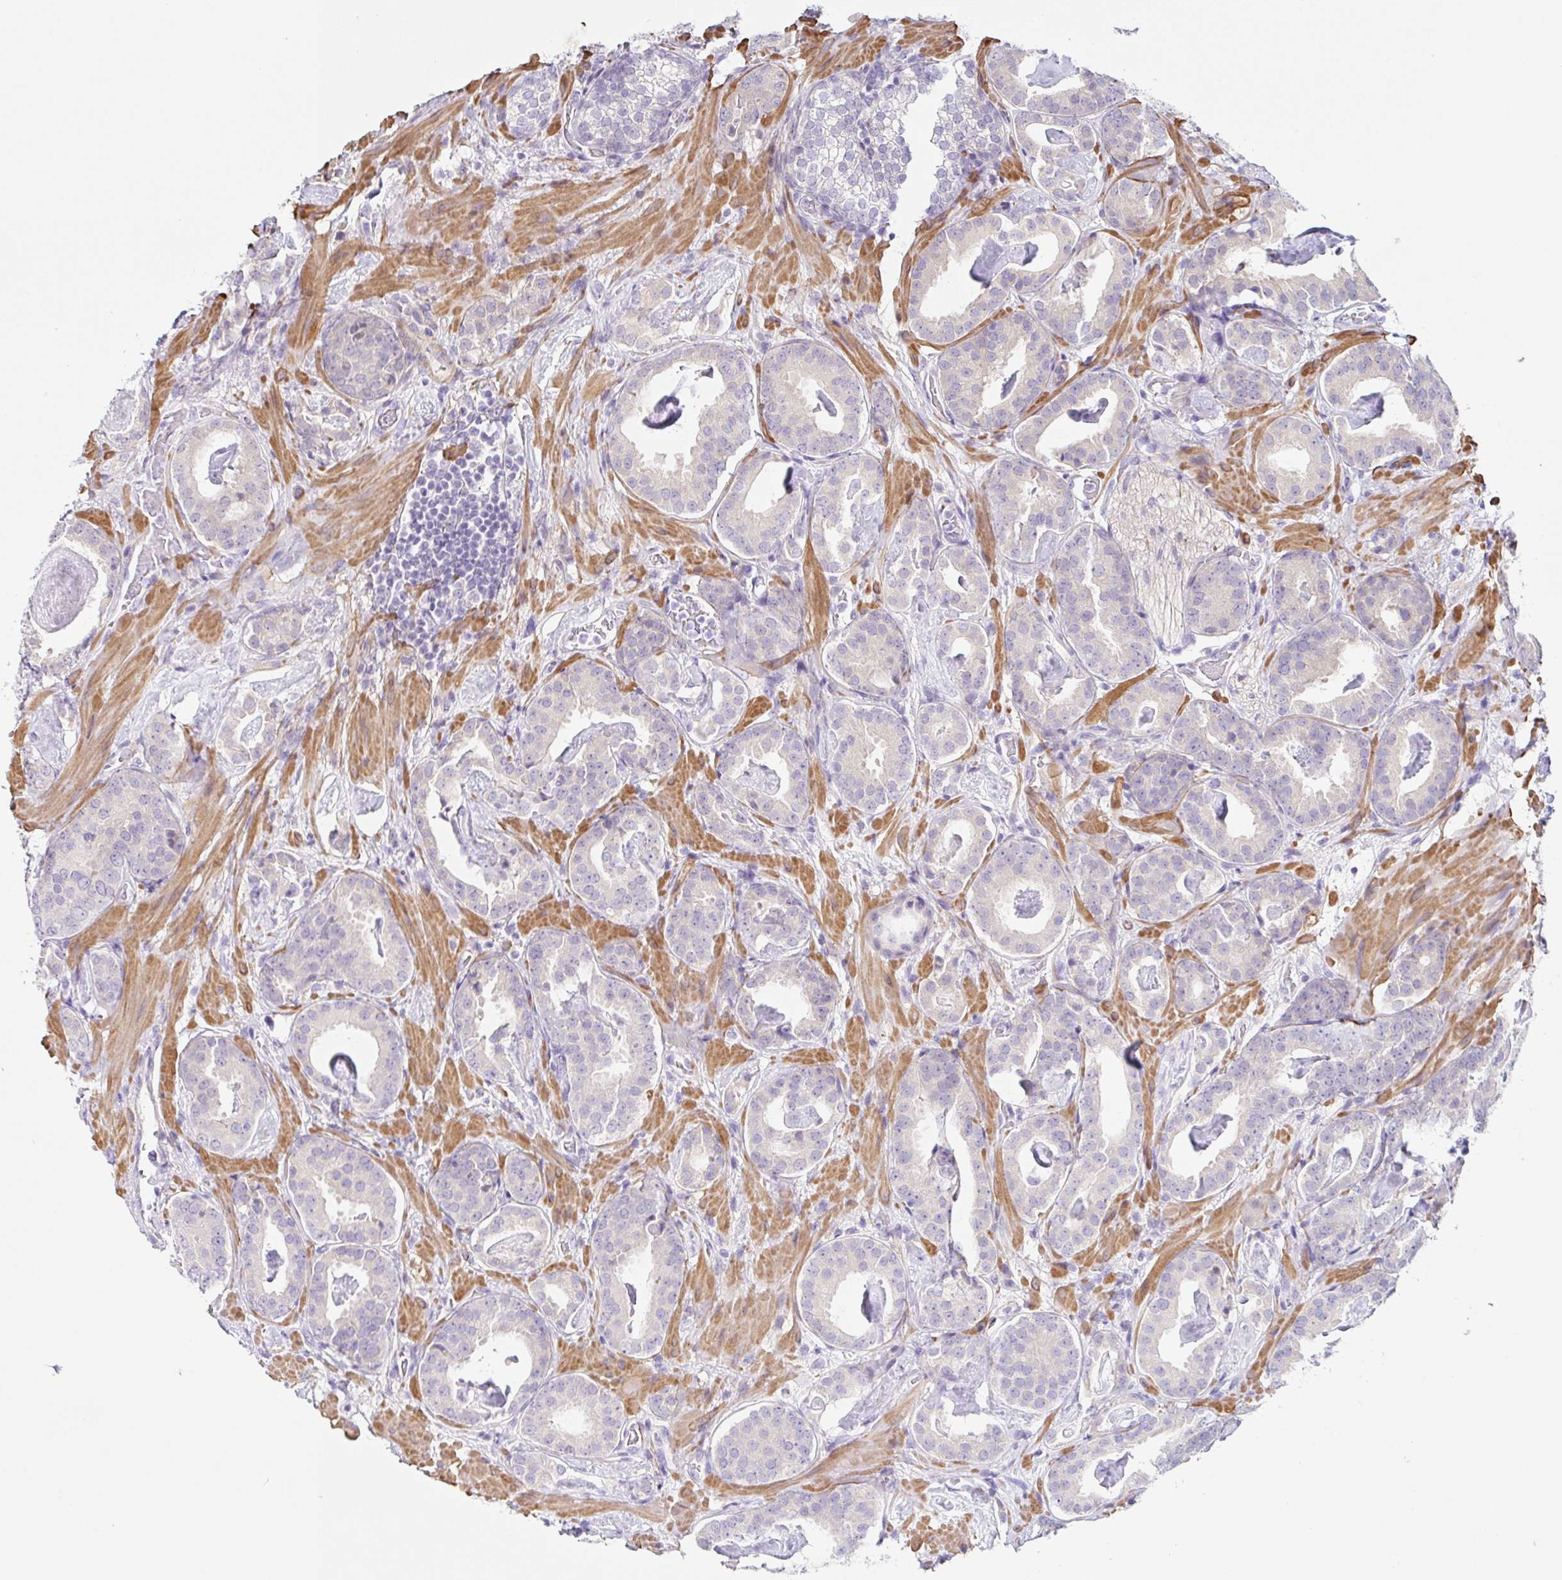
{"staining": {"intensity": "negative", "quantity": "none", "location": "none"}, "tissue": "prostate cancer", "cell_type": "Tumor cells", "image_type": "cancer", "snomed": [{"axis": "morphology", "description": "Adenocarcinoma, Low grade"}, {"axis": "topography", "description": "Prostate"}], "caption": "Immunohistochemical staining of human prostate low-grade adenocarcinoma reveals no significant positivity in tumor cells.", "gene": "DCAF17", "patient": {"sex": "male", "age": 62}}